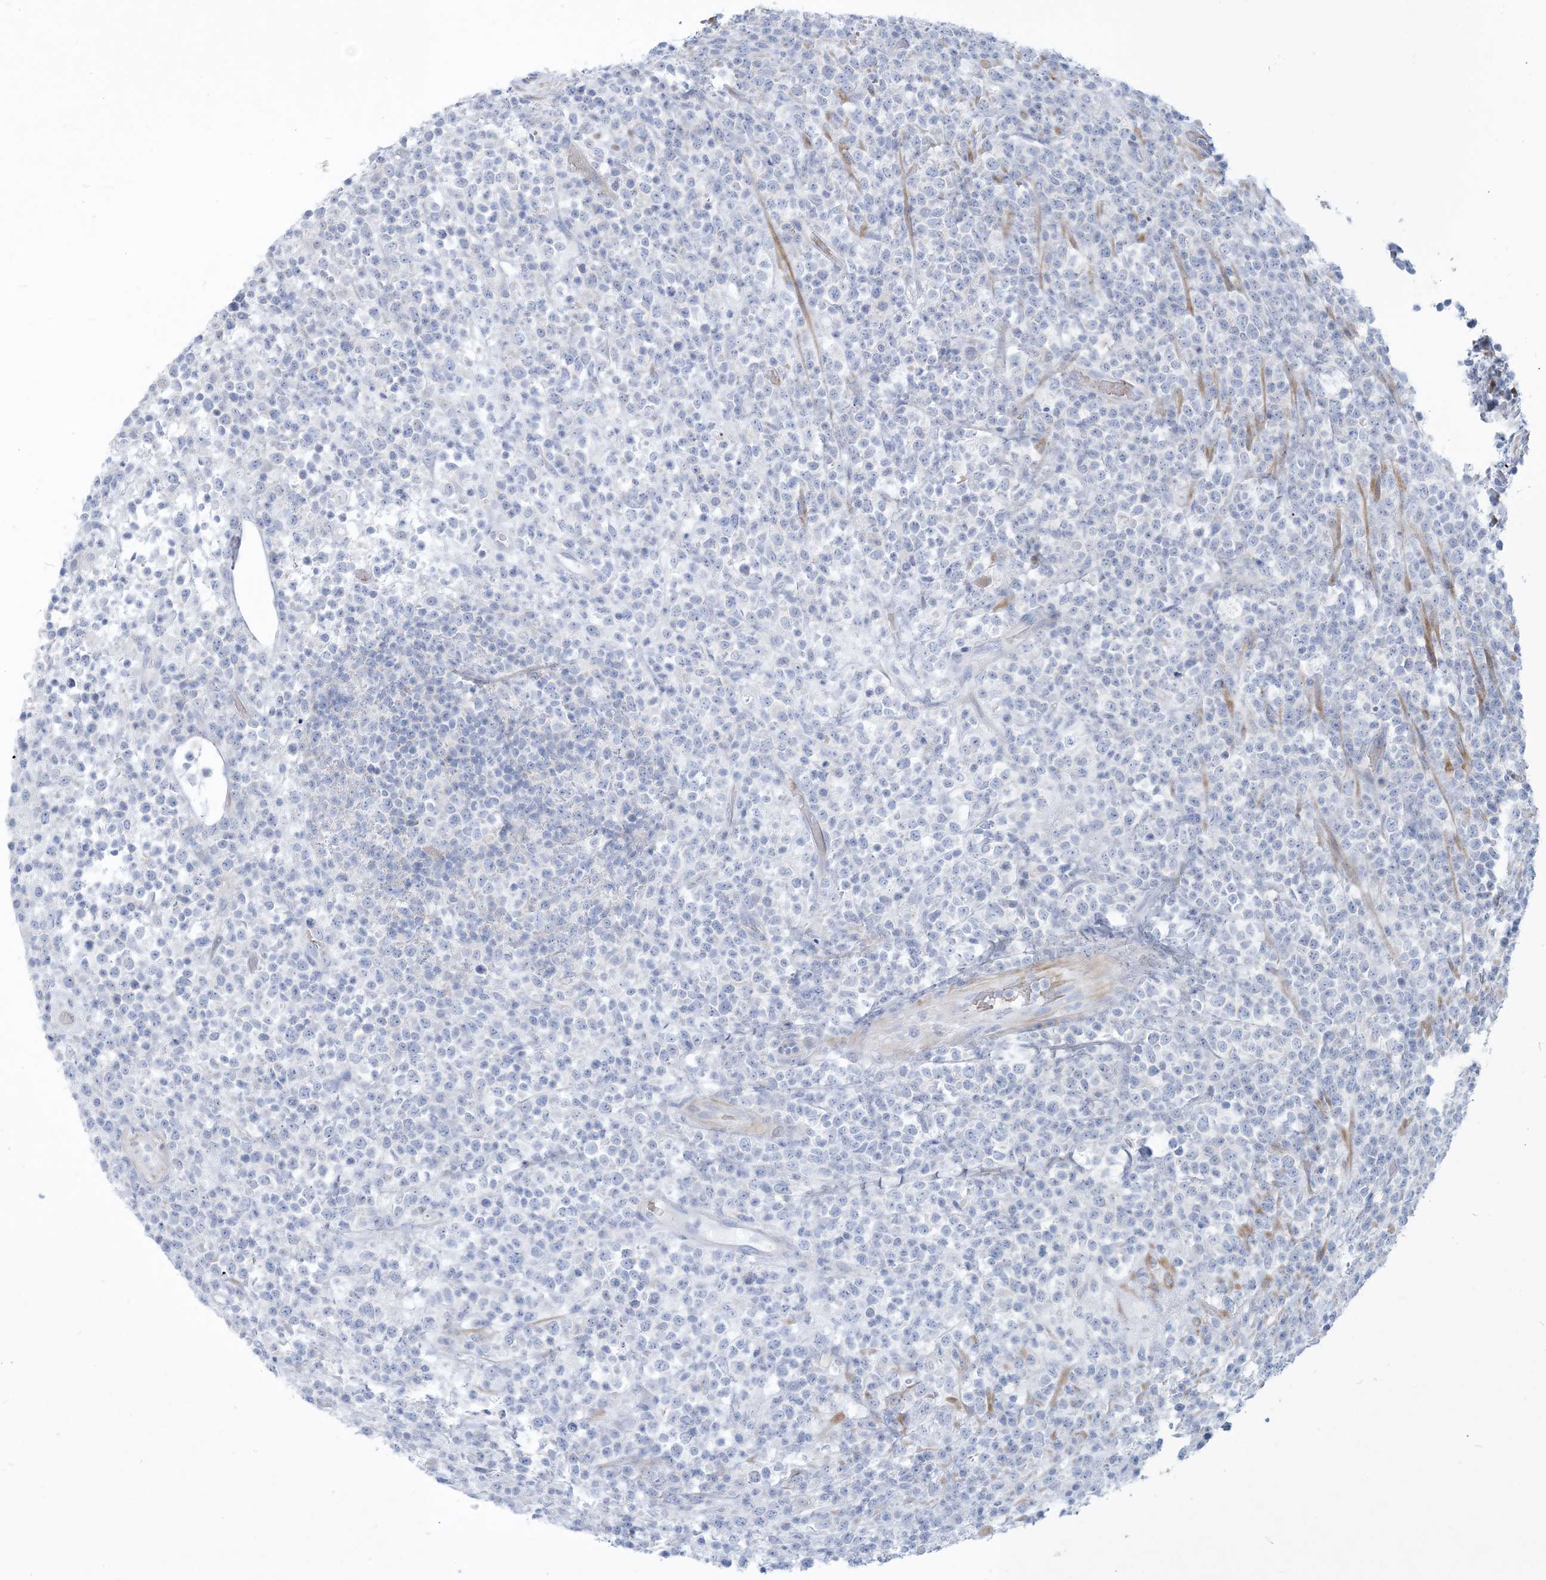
{"staining": {"intensity": "negative", "quantity": "none", "location": "none"}, "tissue": "lymphoma", "cell_type": "Tumor cells", "image_type": "cancer", "snomed": [{"axis": "morphology", "description": "Malignant lymphoma, non-Hodgkin's type, High grade"}, {"axis": "topography", "description": "Colon"}], "caption": "Immunohistochemical staining of high-grade malignant lymphoma, non-Hodgkin's type demonstrates no significant expression in tumor cells.", "gene": "MOXD1", "patient": {"sex": "female", "age": 53}}